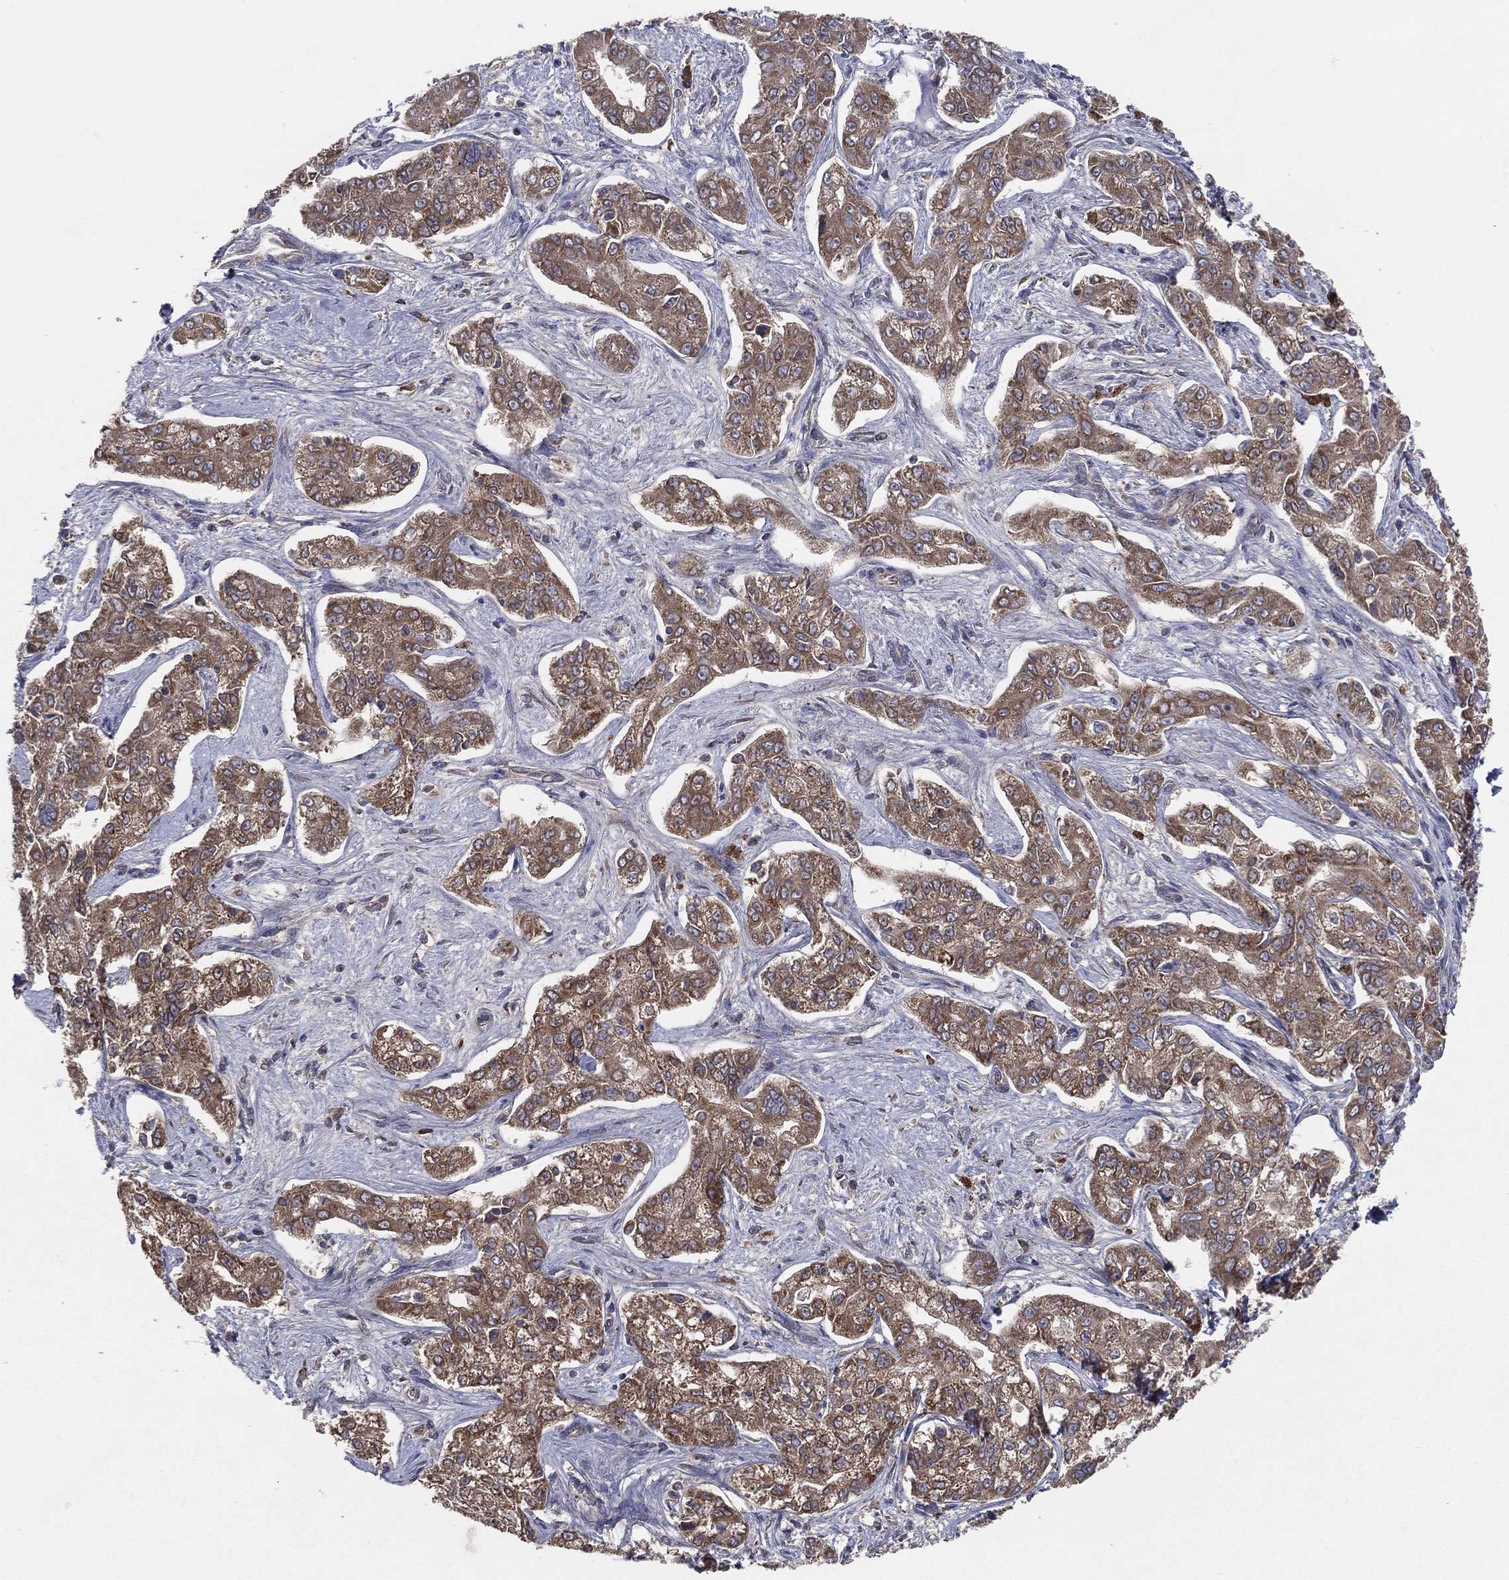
{"staining": {"intensity": "moderate", "quantity": ">75%", "location": "cytoplasmic/membranous"}, "tissue": "liver cancer", "cell_type": "Tumor cells", "image_type": "cancer", "snomed": [{"axis": "morphology", "description": "Cholangiocarcinoma"}, {"axis": "topography", "description": "Liver"}], "caption": "Cholangiocarcinoma (liver) stained with a protein marker shows moderate staining in tumor cells.", "gene": "MT-ND1", "patient": {"sex": "female", "age": 47}}